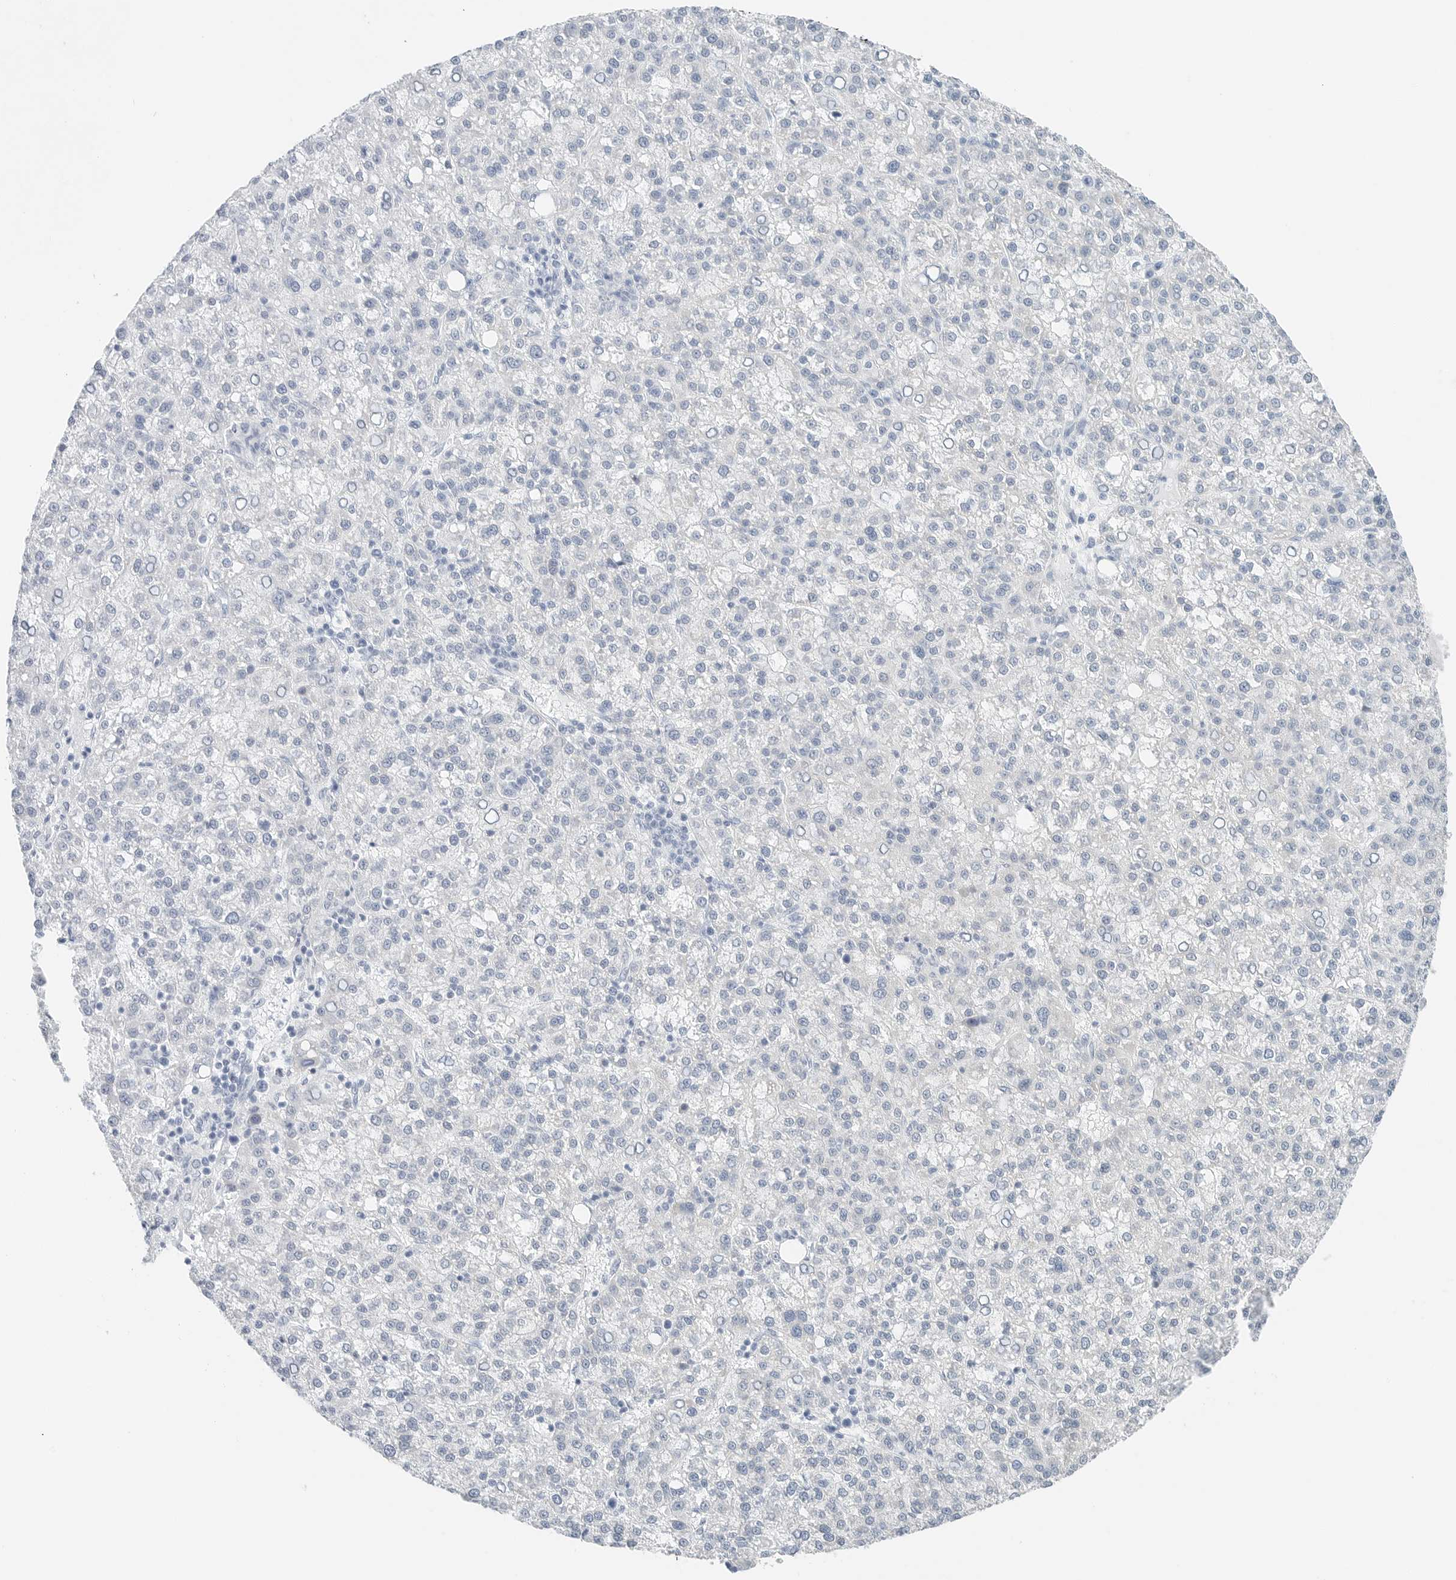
{"staining": {"intensity": "negative", "quantity": "none", "location": "none"}, "tissue": "liver cancer", "cell_type": "Tumor cells", "image_type": "cancer", "snomed": [{"axis": "morphology", "description": "Carcinoma, Hepatocellular, NOS"}, {"axis": "topography", "description": "Liver"}], "caption": "Micrograph shows no protein expression in tumor cells of liver cancer (hepatocellular carcinoma) tissue. (Immunohistochemistry, brightfield microscopy, high magnification).", "gene": "IQCC", "patient": {"sex": "female", "age": 58}}